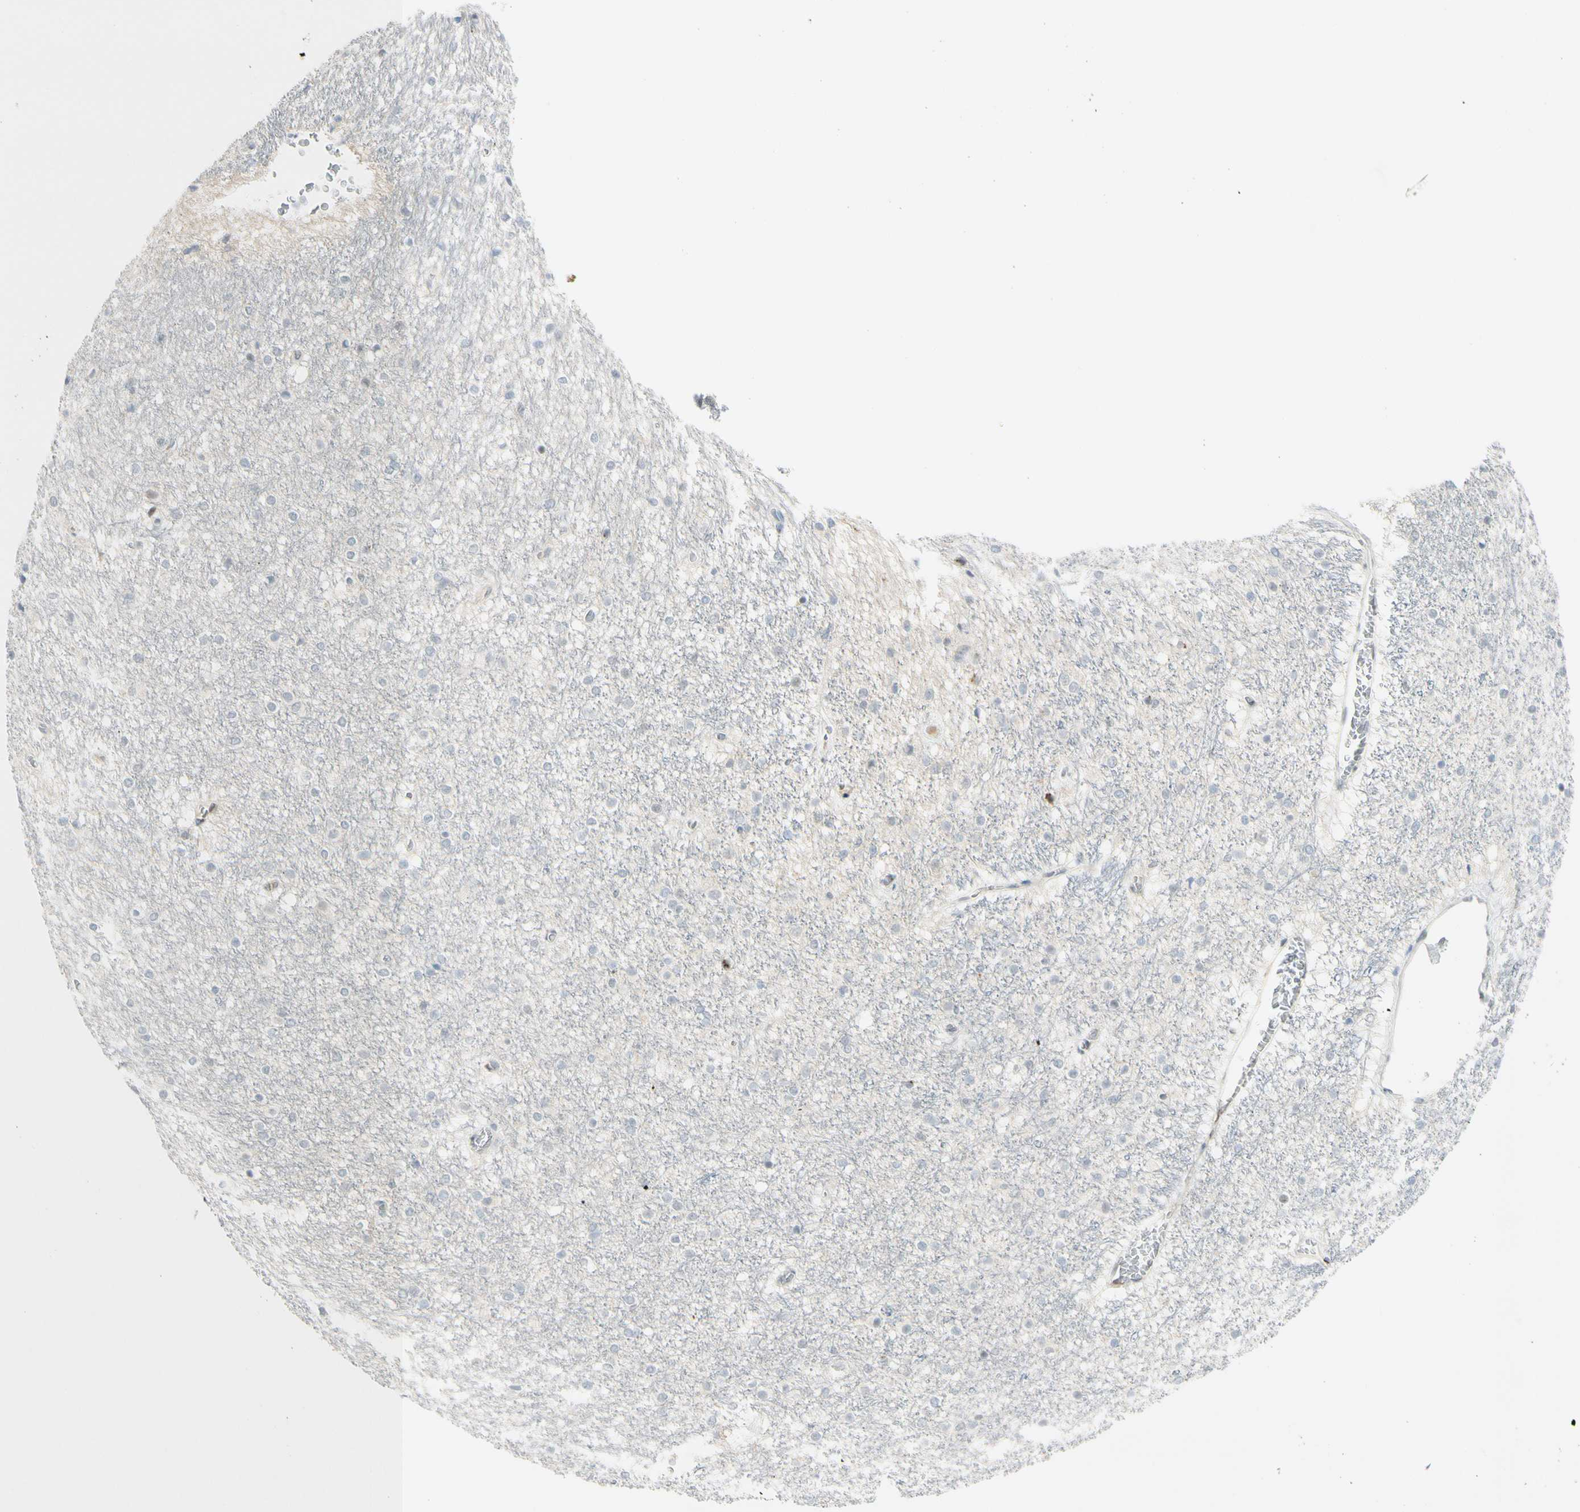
{"staining": {"intensity": "negative", "quantity": "none", "location": "none"}, "tissue": "caudate", "cell_type": "Glial cells", "image_type": "normal", "snomed": [{"axis": "morphology", "description": "Normal tissue, NOS"}, {"axis": "topography", "description": "Lateral ventricle wall"}], "caption": "An immunohistochemistry (IHC) image of normal caudate is shown. There is no staining in glial cells of caudate. (DAB (3,3'-diaminobenzidine) immunohistochemistry, high magnification).", "gene": "B4GALNT1", "patient": {"sex": "female", "age": 19}}